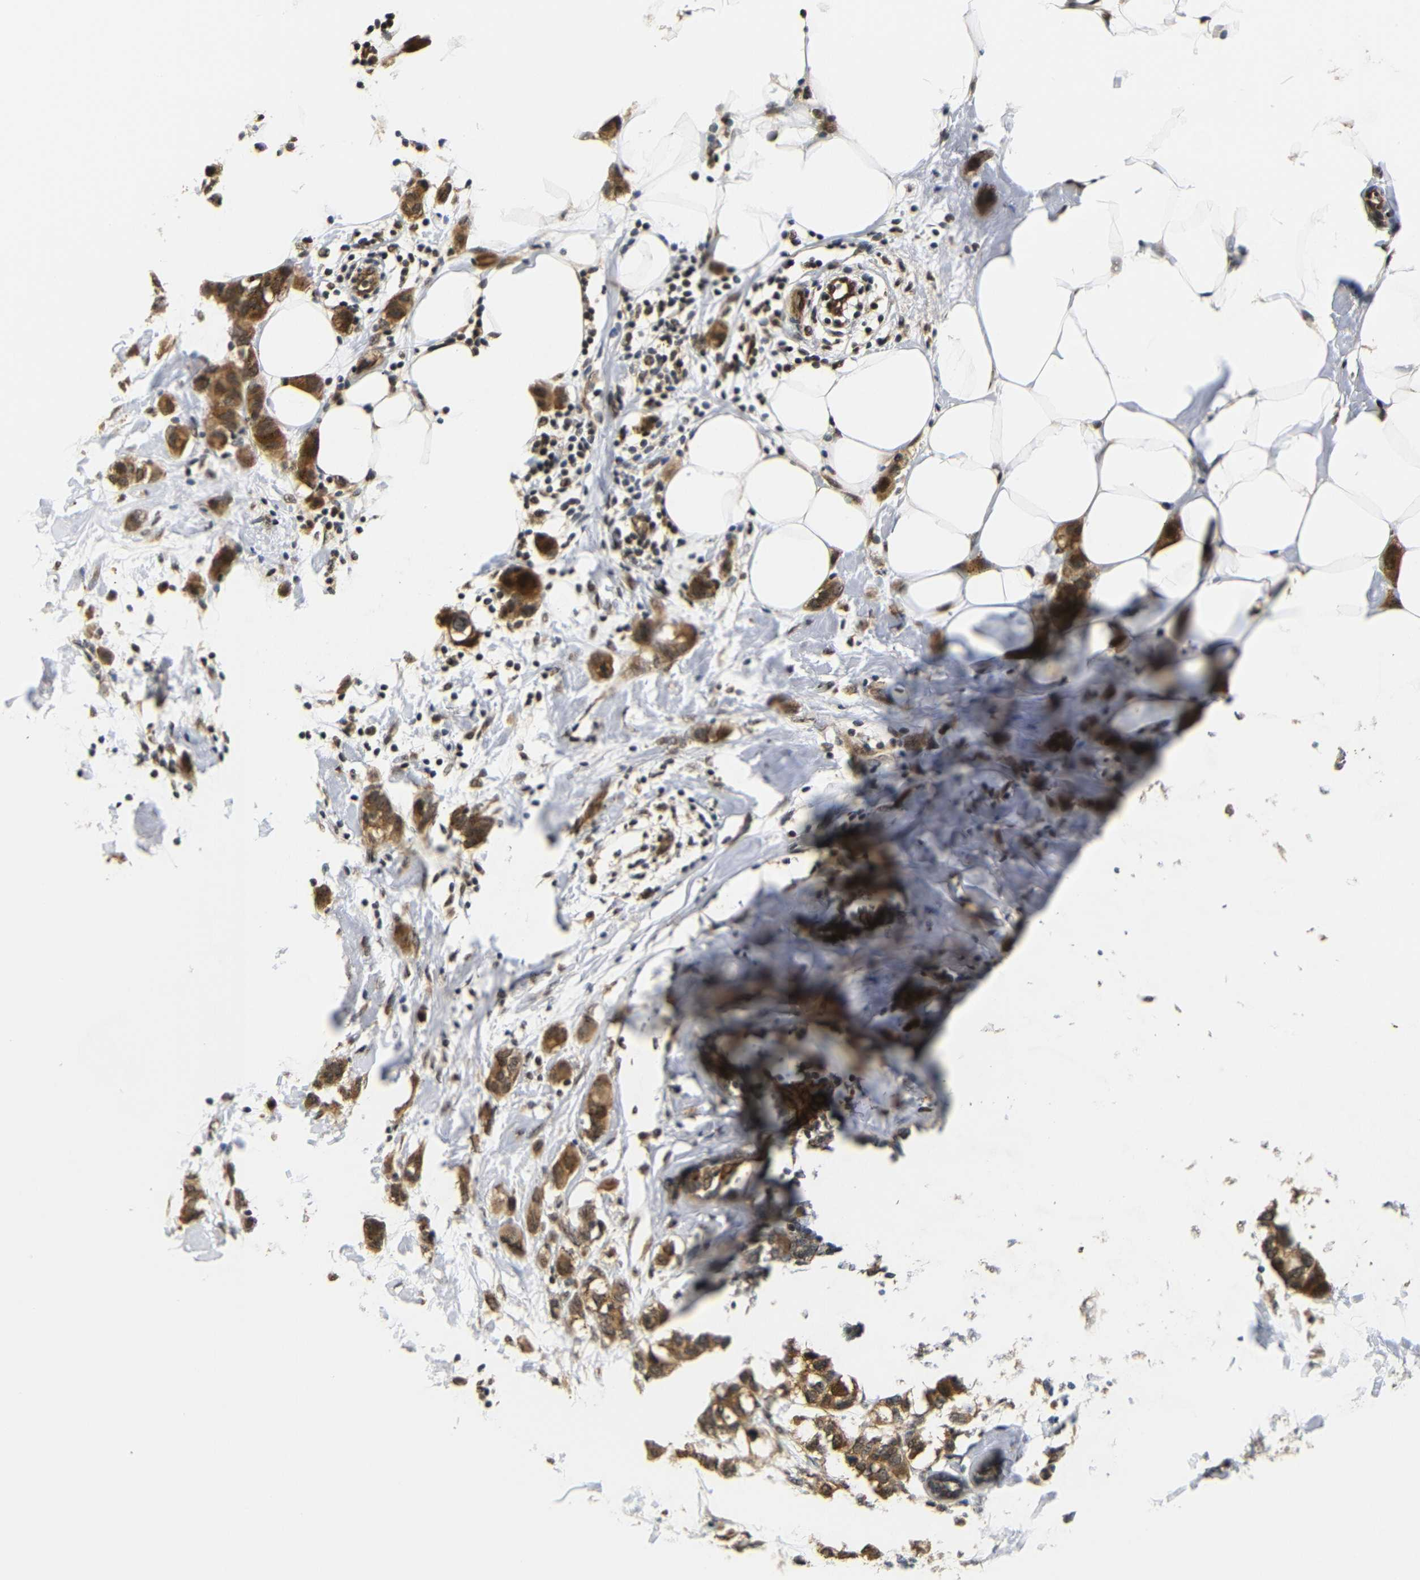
{"staining": {"intensity": "moderate", "quantity": ">75%", "location": "cytoplasmic/membranous"}, "tissue": "breast cancer", "cell_type": "Tumor cells", "image_type": "cancer", "snomed": [{"axis": "morphology", "description": "Normal tissue, NOS"}, {"axis": "morphology", "description": "Duct carcinoma"}, {"axis": "topography", "description": "Breast"}], "caption": "Immunohistochemistry of human breast intraductal carcinoma exhibits medium levels of moderate cytoplasmic/membranous staining in about >75% of tumor cells.", "gene": "GJA5", "patient": {"sex": "female", "age": 50}}